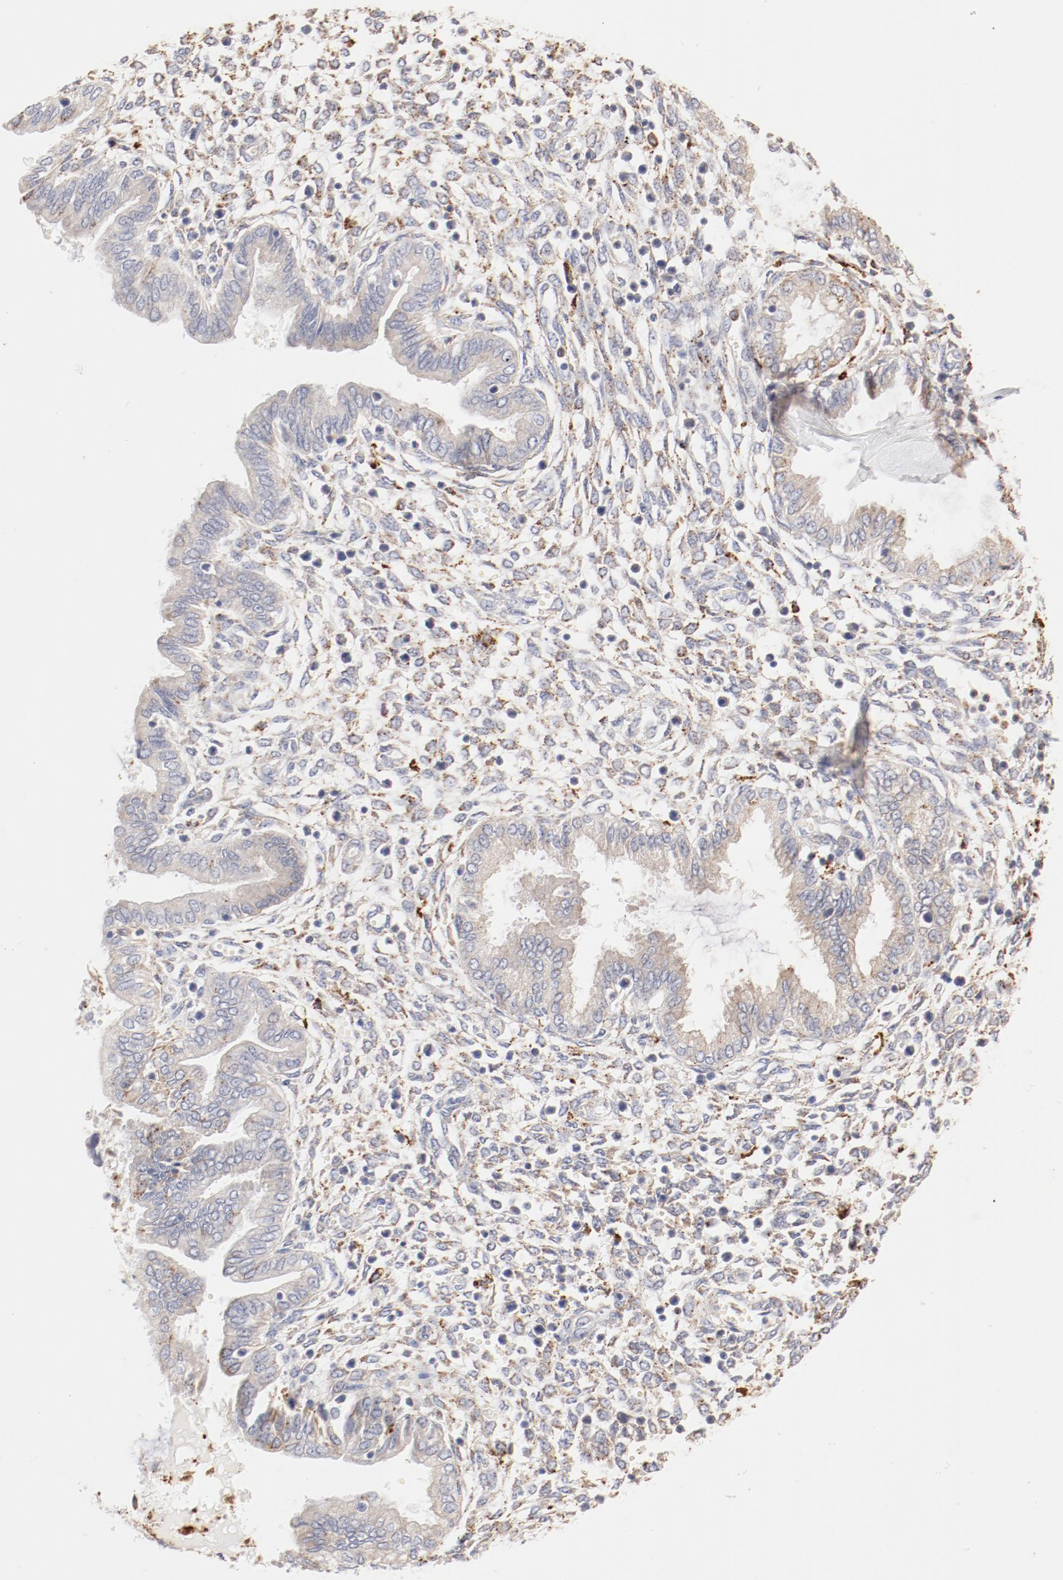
{"staining": {"intensity": "weak", "quantity": "25%-75%", "location": "cytoplasmic/membranous"}, "tissue": "endometrium", "cell_type": "Cells in endometrial stroma", "image_type": "normal", "snomed": [{"axis": "morphology", "description": "Normal tissue, NOS"}, {"axis": "topography", "description": "Endometrium"}], "caption": "Immunohistochemical staining of unremarkable human endometrium shows 25%-75% levels of weak cytoplasmic/membranous protein staining in about 25%-75% of cells in endometrial stroma. The protein is stained brown, and the nuclei are stained in blue (DAB (3,3'-diaminobenzidine) IHC with brightfield microscopy, high magnification).", "gene": "CTSH", "patient": {"sex": "female", "age": 33}}